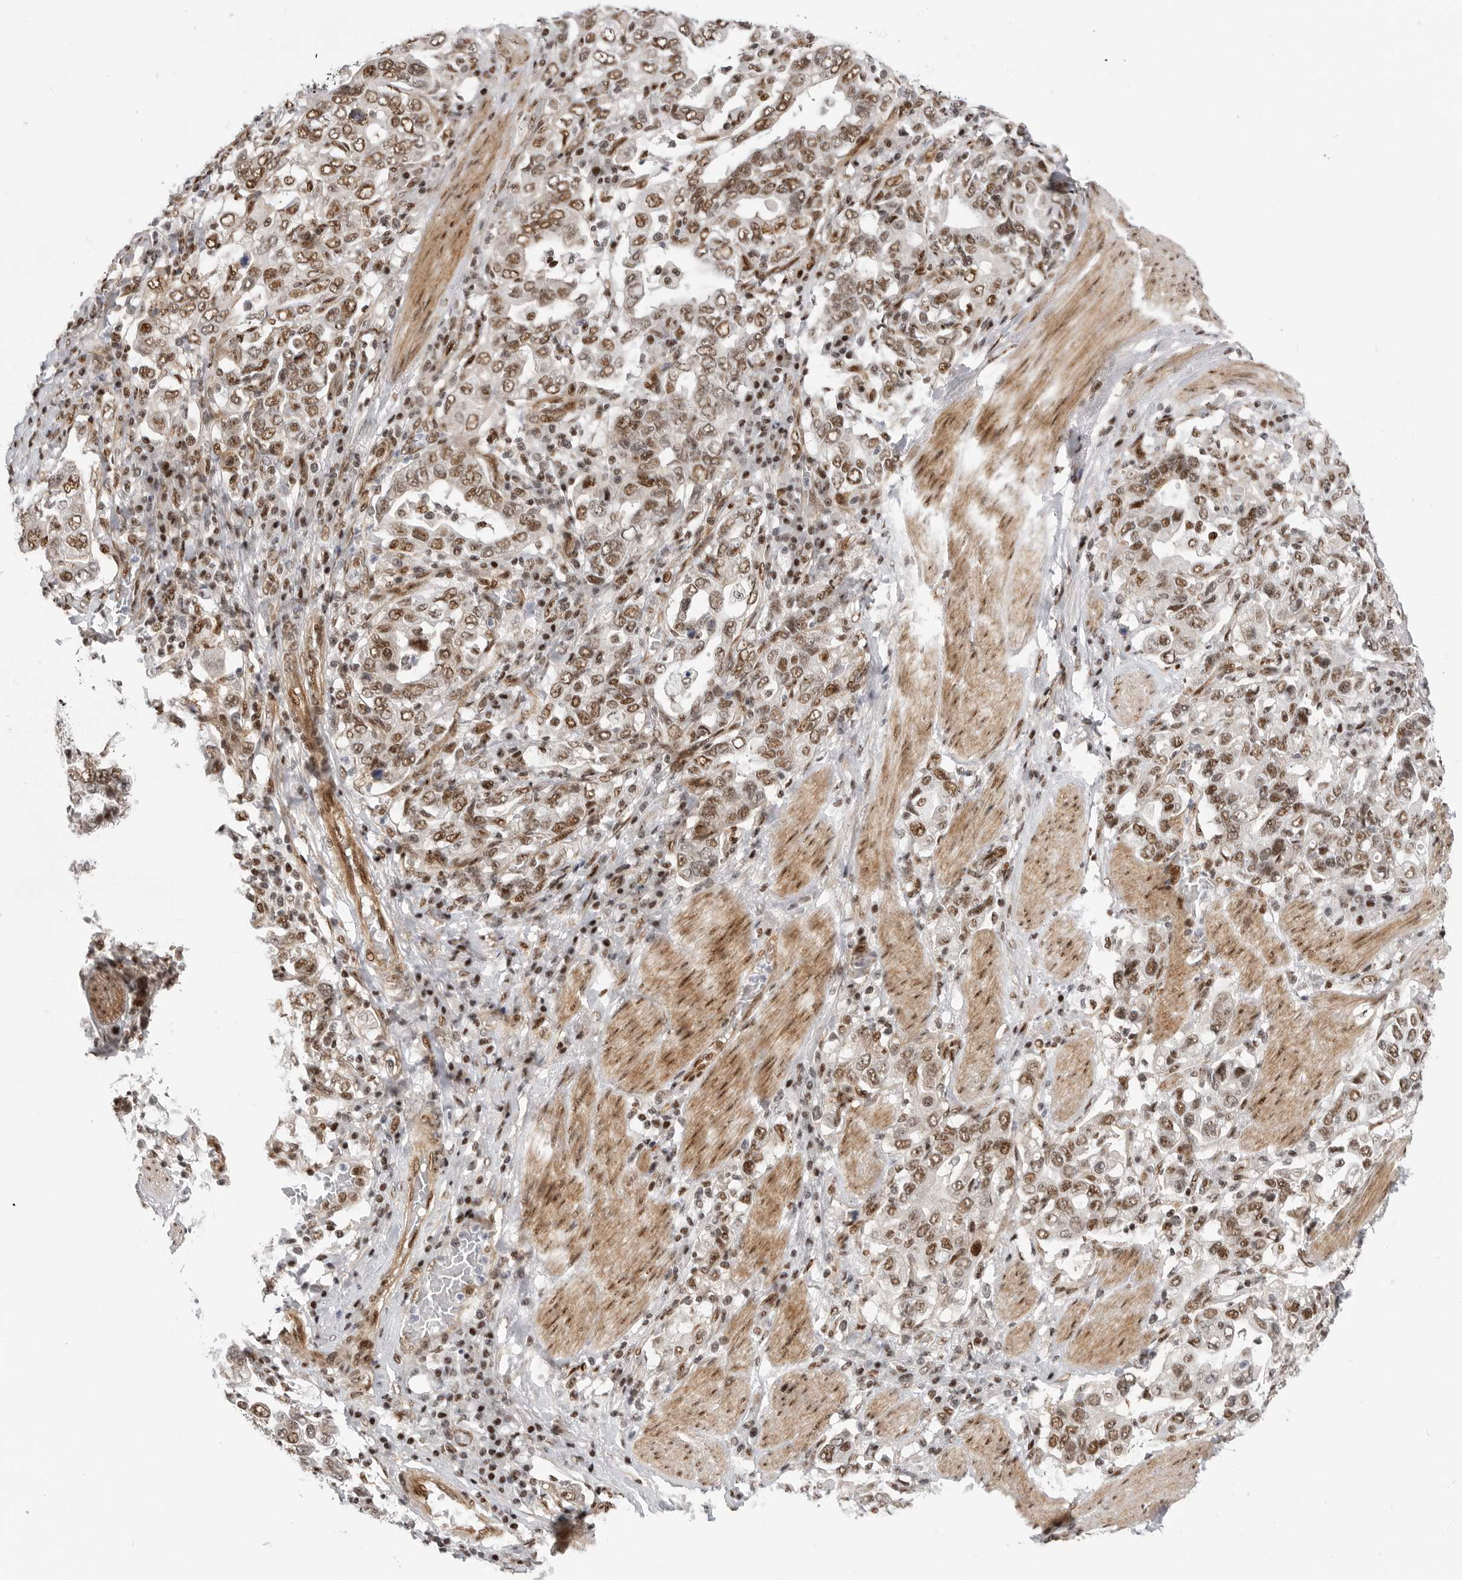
{"staining": {"intensity": "moderate", "quantity": ">75%", "location": "nuclear"}, "tissue": "stomach cancer", "cell_type": "Tumor cells", "image_type": "cancer", "snomed": [{"axis": "morphology", "description": "Adenocarcinoma, NOS"}, {"axis": "topography", "description": "Stomach, upper"}], "caption": "Stomach adenocarcinoma stained for a protein (brown) demonstrates moderate nuclear positive staining in about >75% of tumor cells.", "gene": "GPATCH2", "patient": {"sex": "male", "age": 62}}